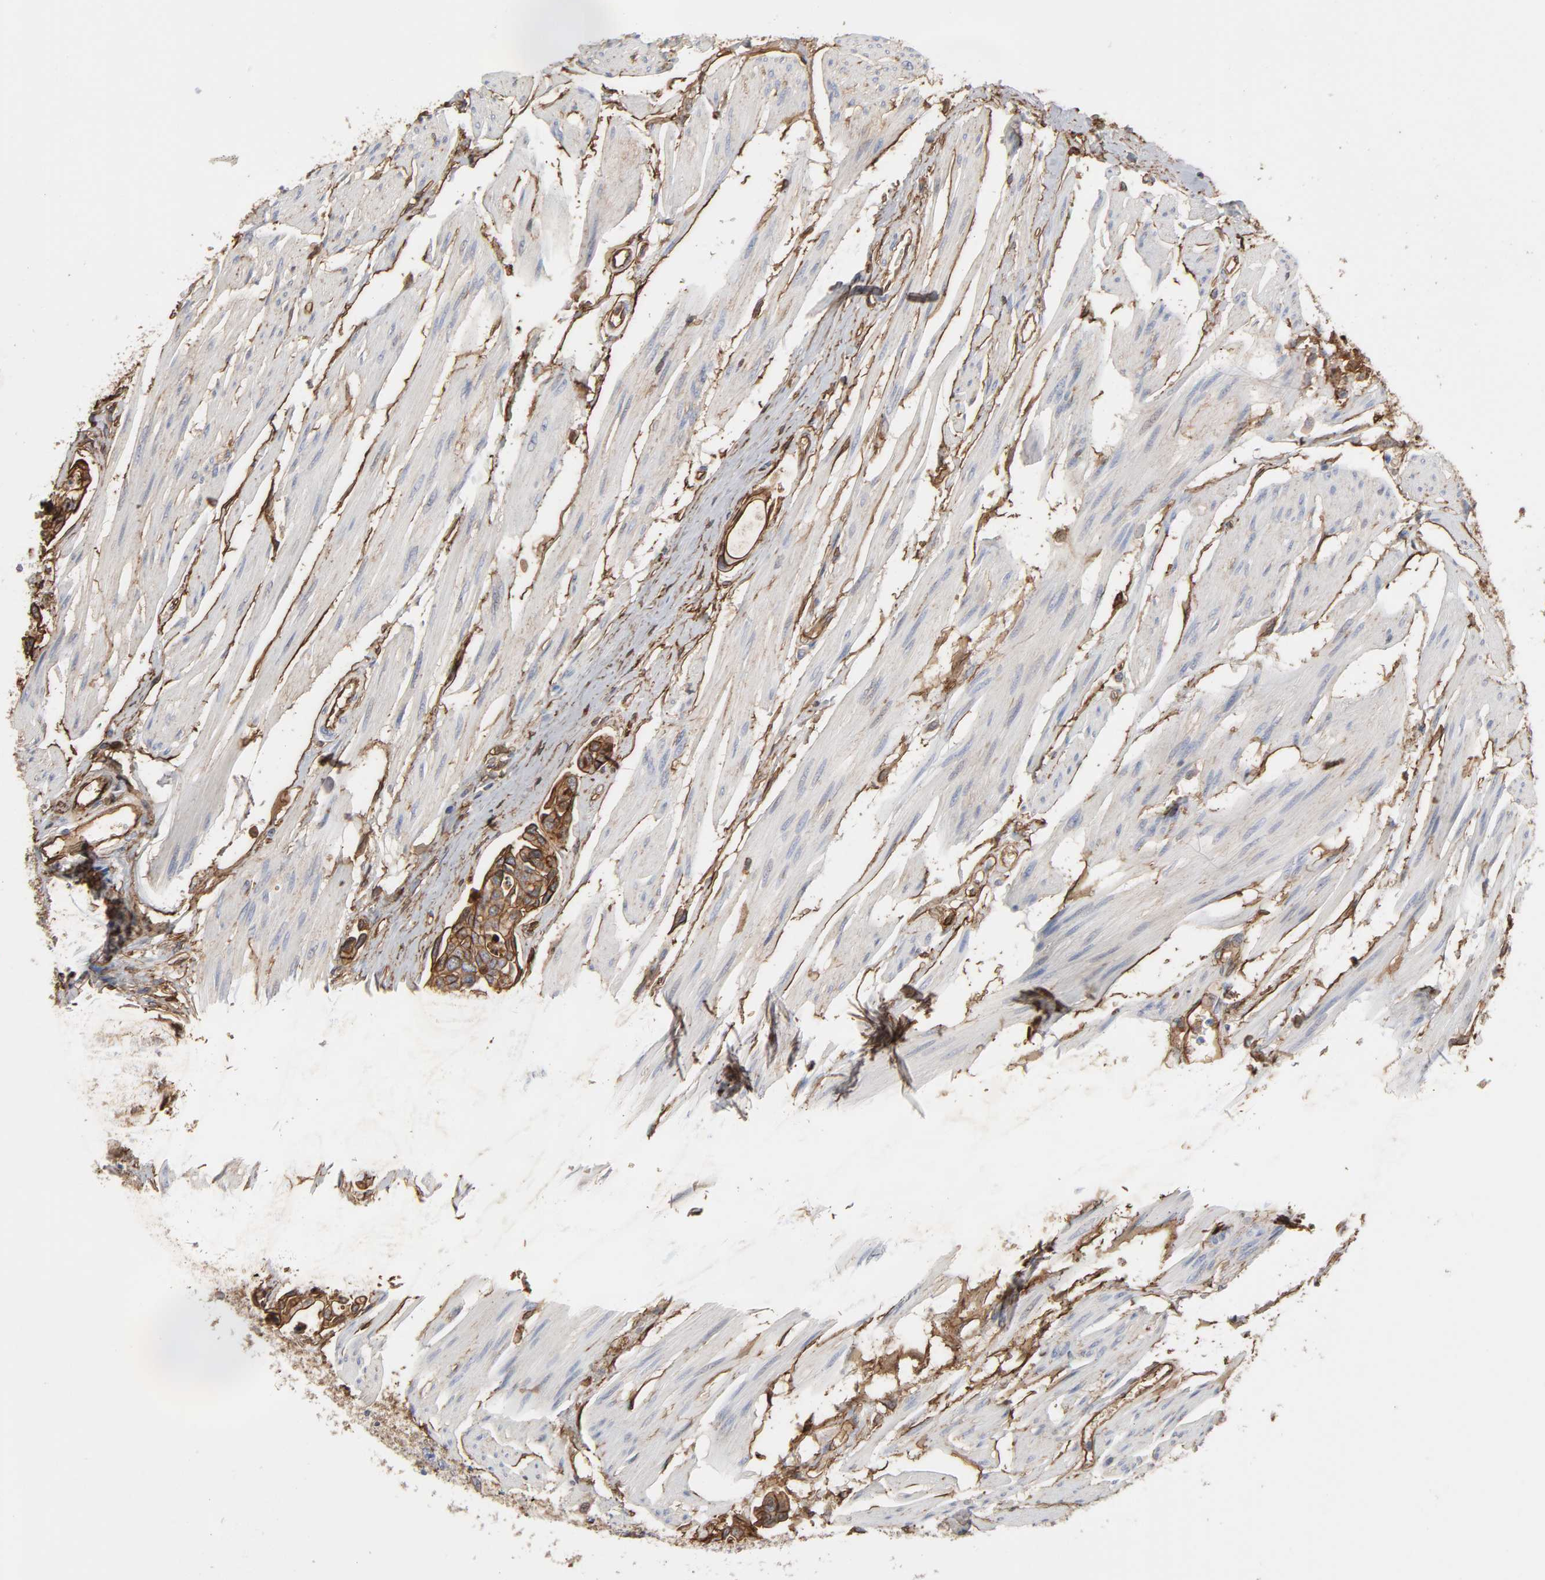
{"staining": {"intensity": "strong", "quantity": ">75%", "location": "cytoplasmic/membranous"}, "tissue": "urothelial cancer", "cell_type": "Tumor cells", "image_type": "cancer", "snomed": [{"axis": "morphology", "description": "Urothelial carcinoma, High grade"}, {"axis": "topography", "description": "Urinary bladder"}], "caption": "IHC of human high-grade urothelial carcinoma exhibits high levels of strong cytoplasmic/membranous expression in about >75% of tumor cells.", "gene": "ANXA2", "patient": {"sex": "male", "age": 78}}